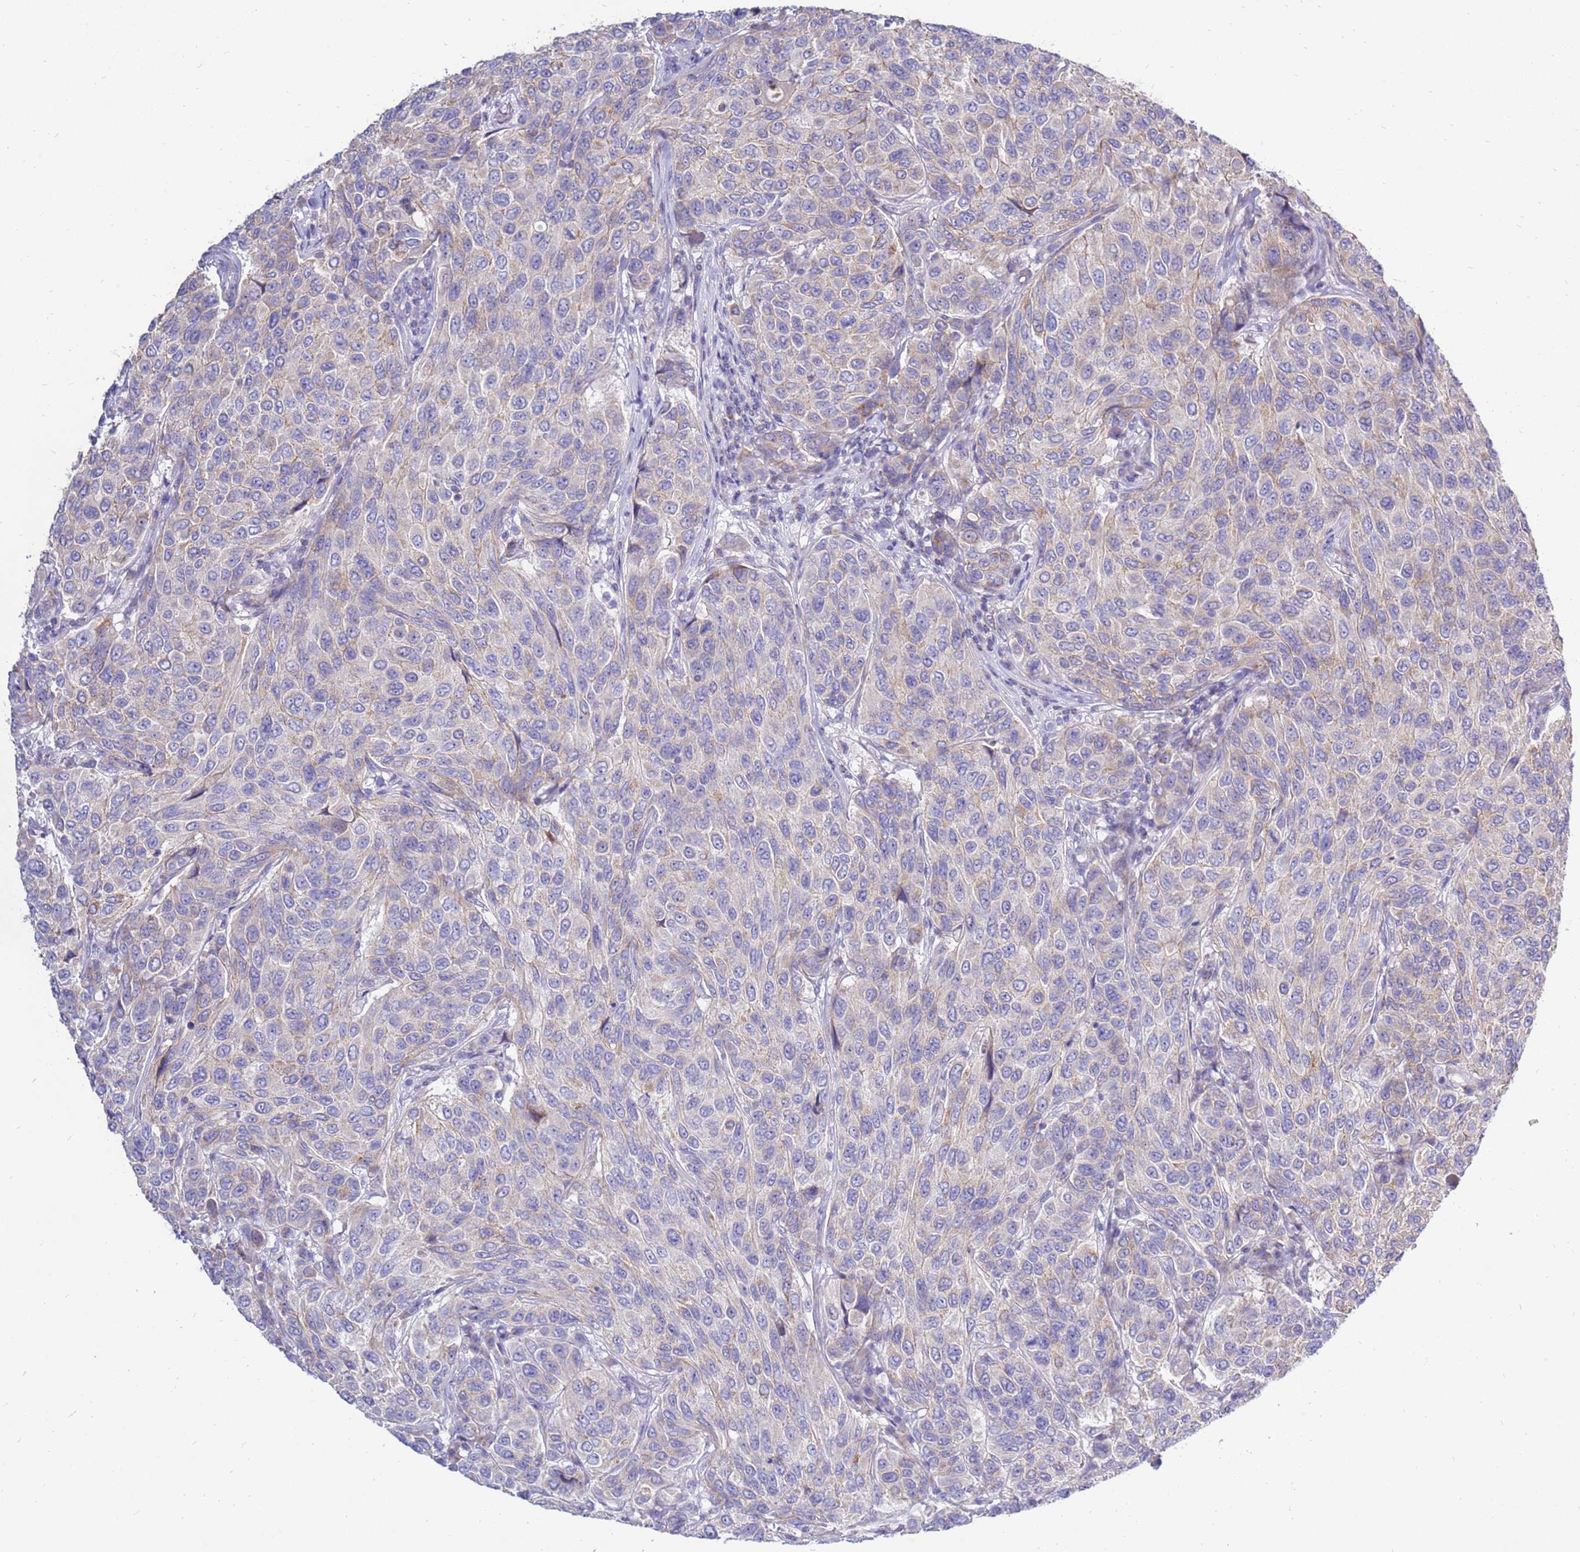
{"staining": {"intensity": "weak", "quantity": "<25%", "location": "cytoplasmic/membranous"}, "tissue": "breast cancer", "cell_type": "Tumor cells", "image_type": "cancer", "snomed": [{"axis": "morphology", "description": "Duct carcinoma"}, {"axis": "topography", "description": "Breast"}], "caption": "Immunohistochemical staining of human breast intraductal carcinoma exhibits no significant positivity in tumor cells.", "gene": "IGF1R", "patient": {"sex": "female", "age": 55}}